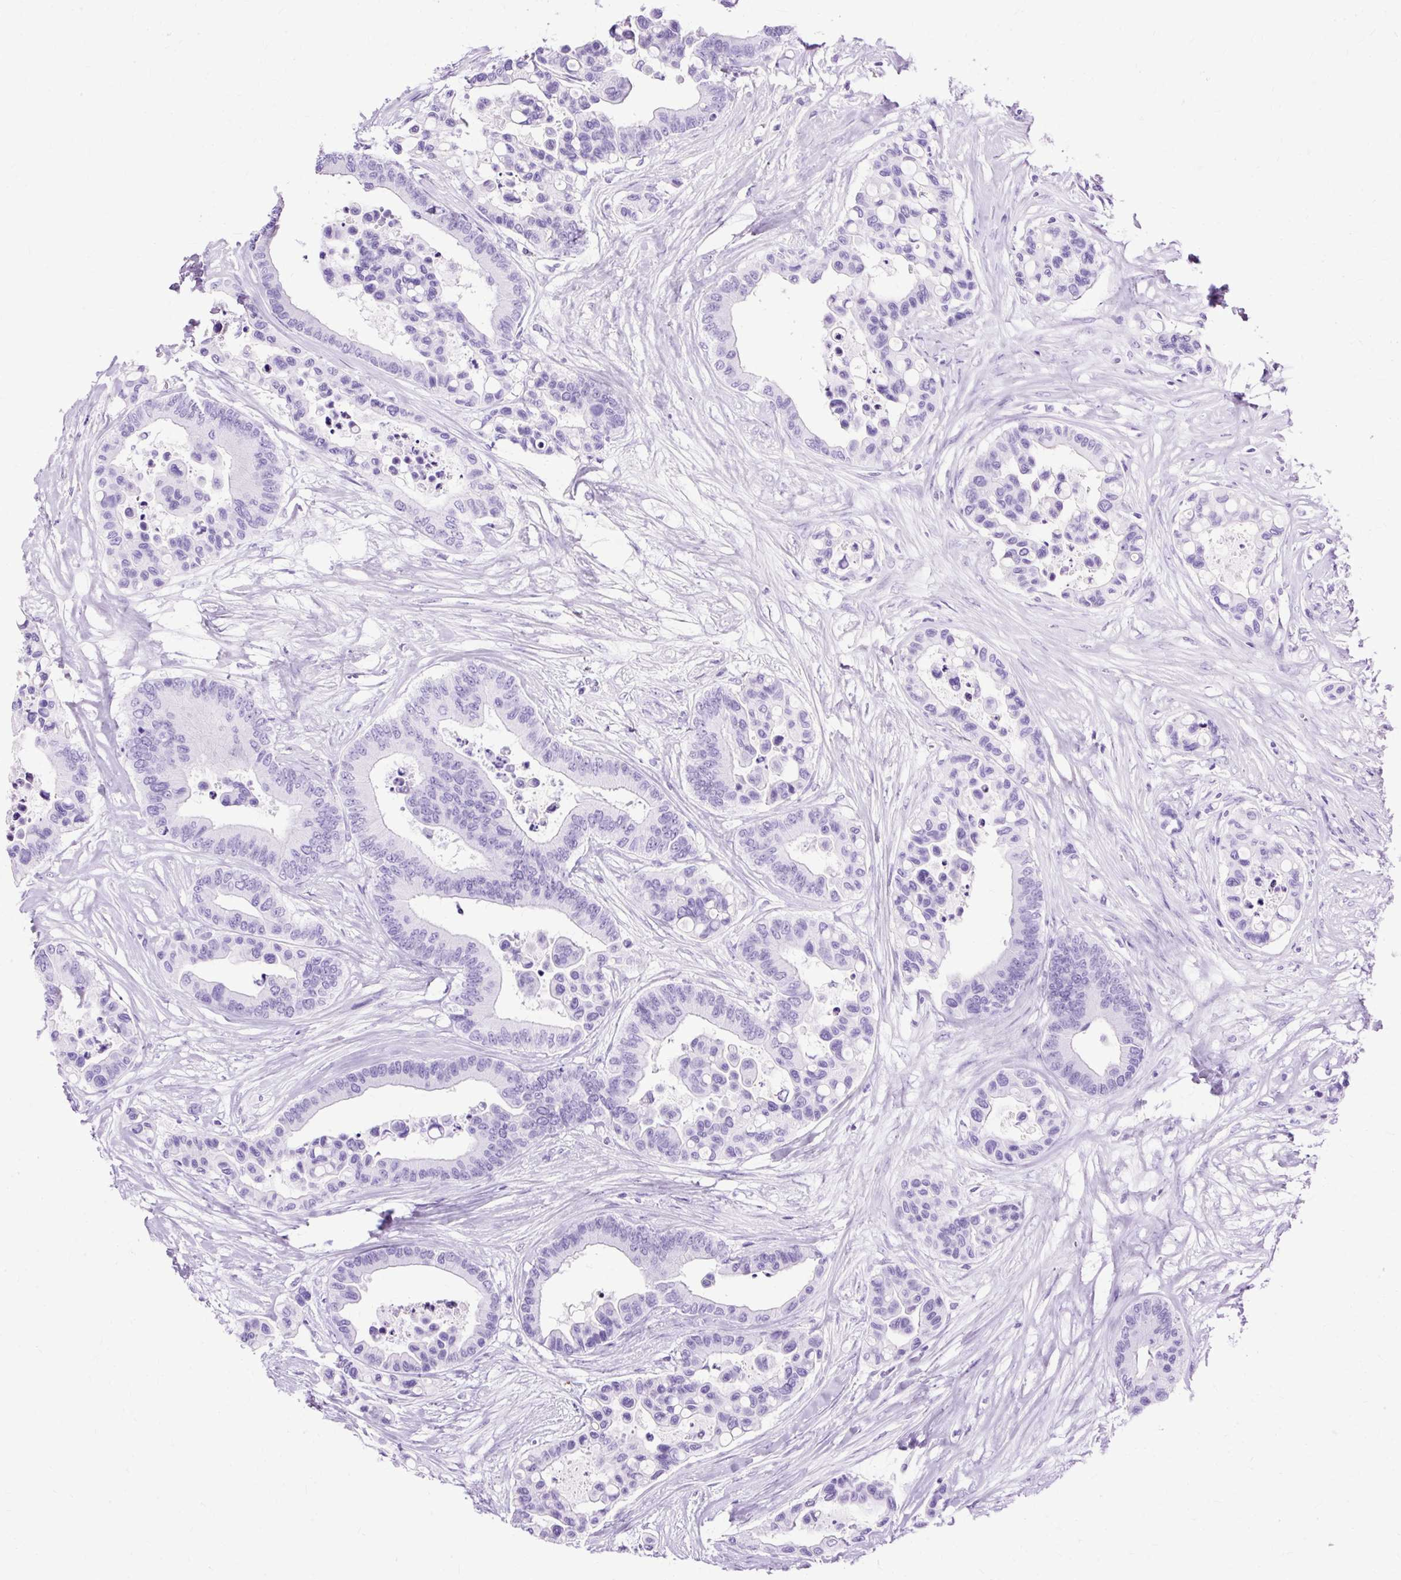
{"staining": {"intensity": "negative", "quantity": "none", "location": "none"}, "tissue": "colorectal cancer", "cell_type": "Tumor cells", "image_type": "cancer", "snomed": [{"axis": "morphology", "description": "Adenocarcinoma, NOS"}, {"axis": "topography", "description": "Colon"}], "caption": "Colorectal adenocarcinoma was stained to show a protein in brown. There is no significant positivity in tumor cells.", "gene": "SLC8A2", "patient": {"sex": "male", "age": 82}}